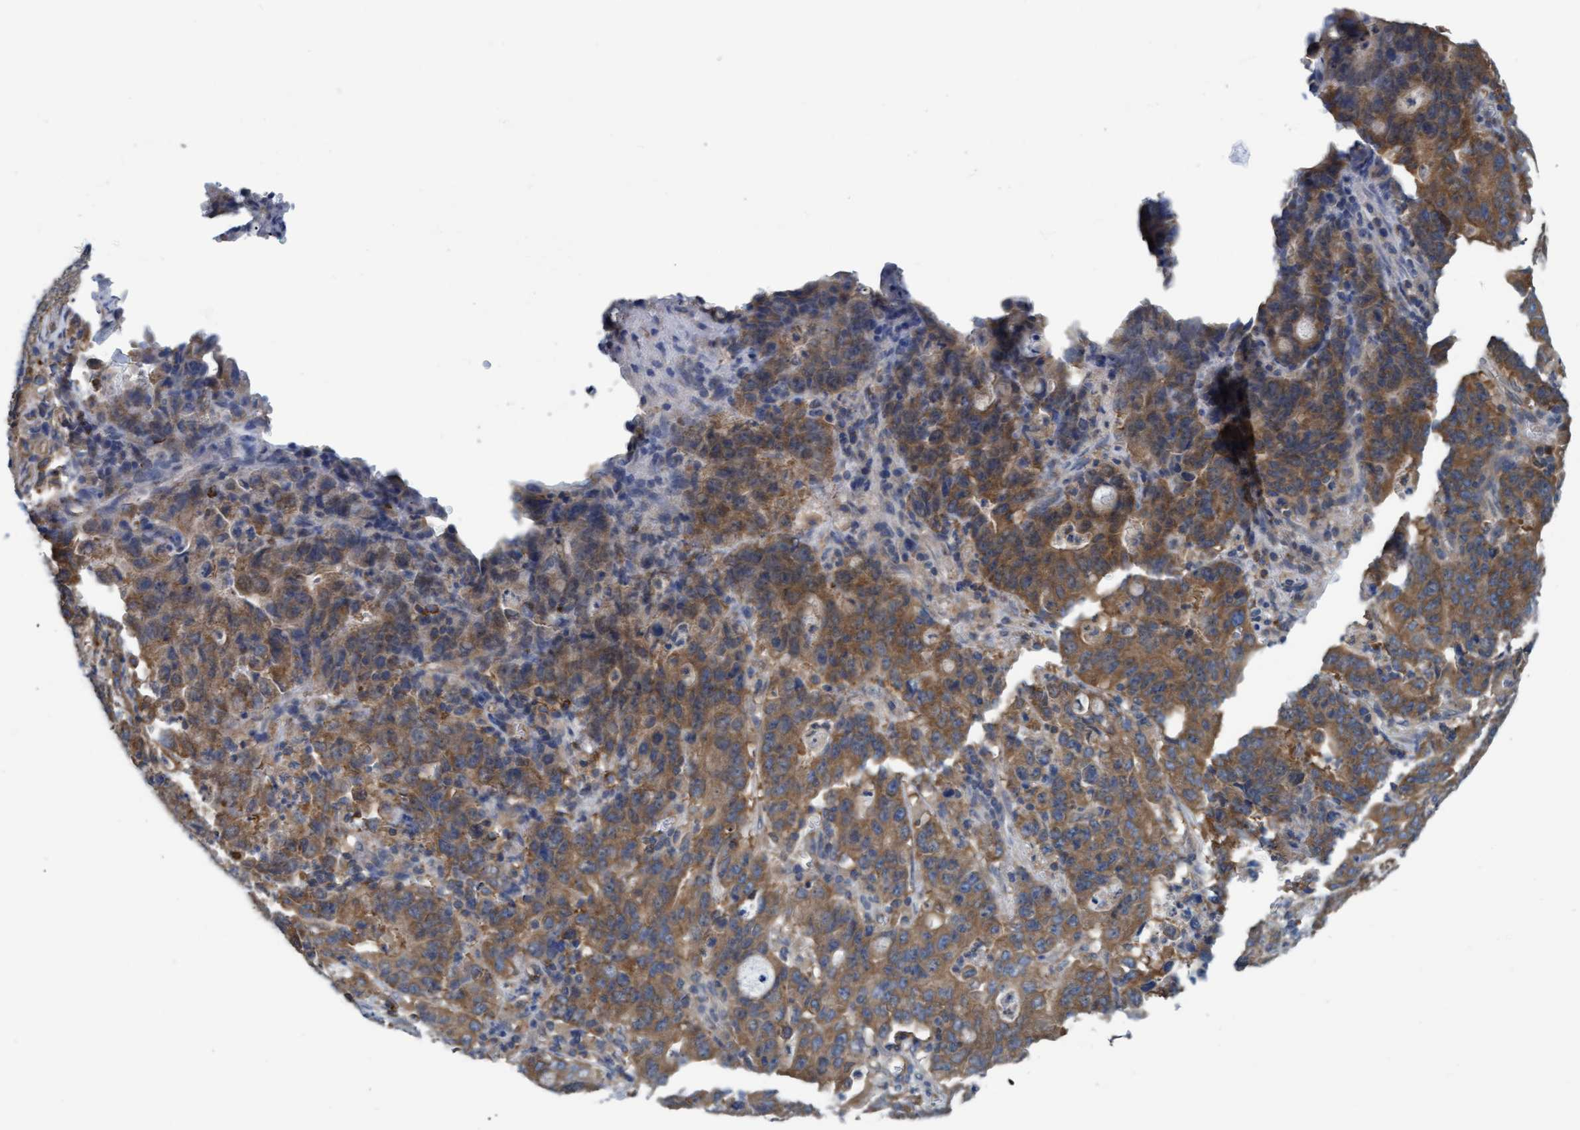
{"staining": {"intensity": "moderate", "quantity": ">75%", "location": "cytoplasmic/membranous"}, "tissue": "stomach cancer", "cell_type": "Tumor cells", "image_type": "cancer", "snomed": [{"axis": "morphology", "description": "Adenocarcinoma, NOS"}, {"axis": "topography", "description": "Stomach, upper"}], "caption": "A micrograph of human stomach cancer (adenocarcinoma) stained for a protein demonstrates moderate cytoplasmic/membranous brown staining in tumor cells.", "gene": "LRSAM1", "patient": {"sex": "male", "age": 69}}